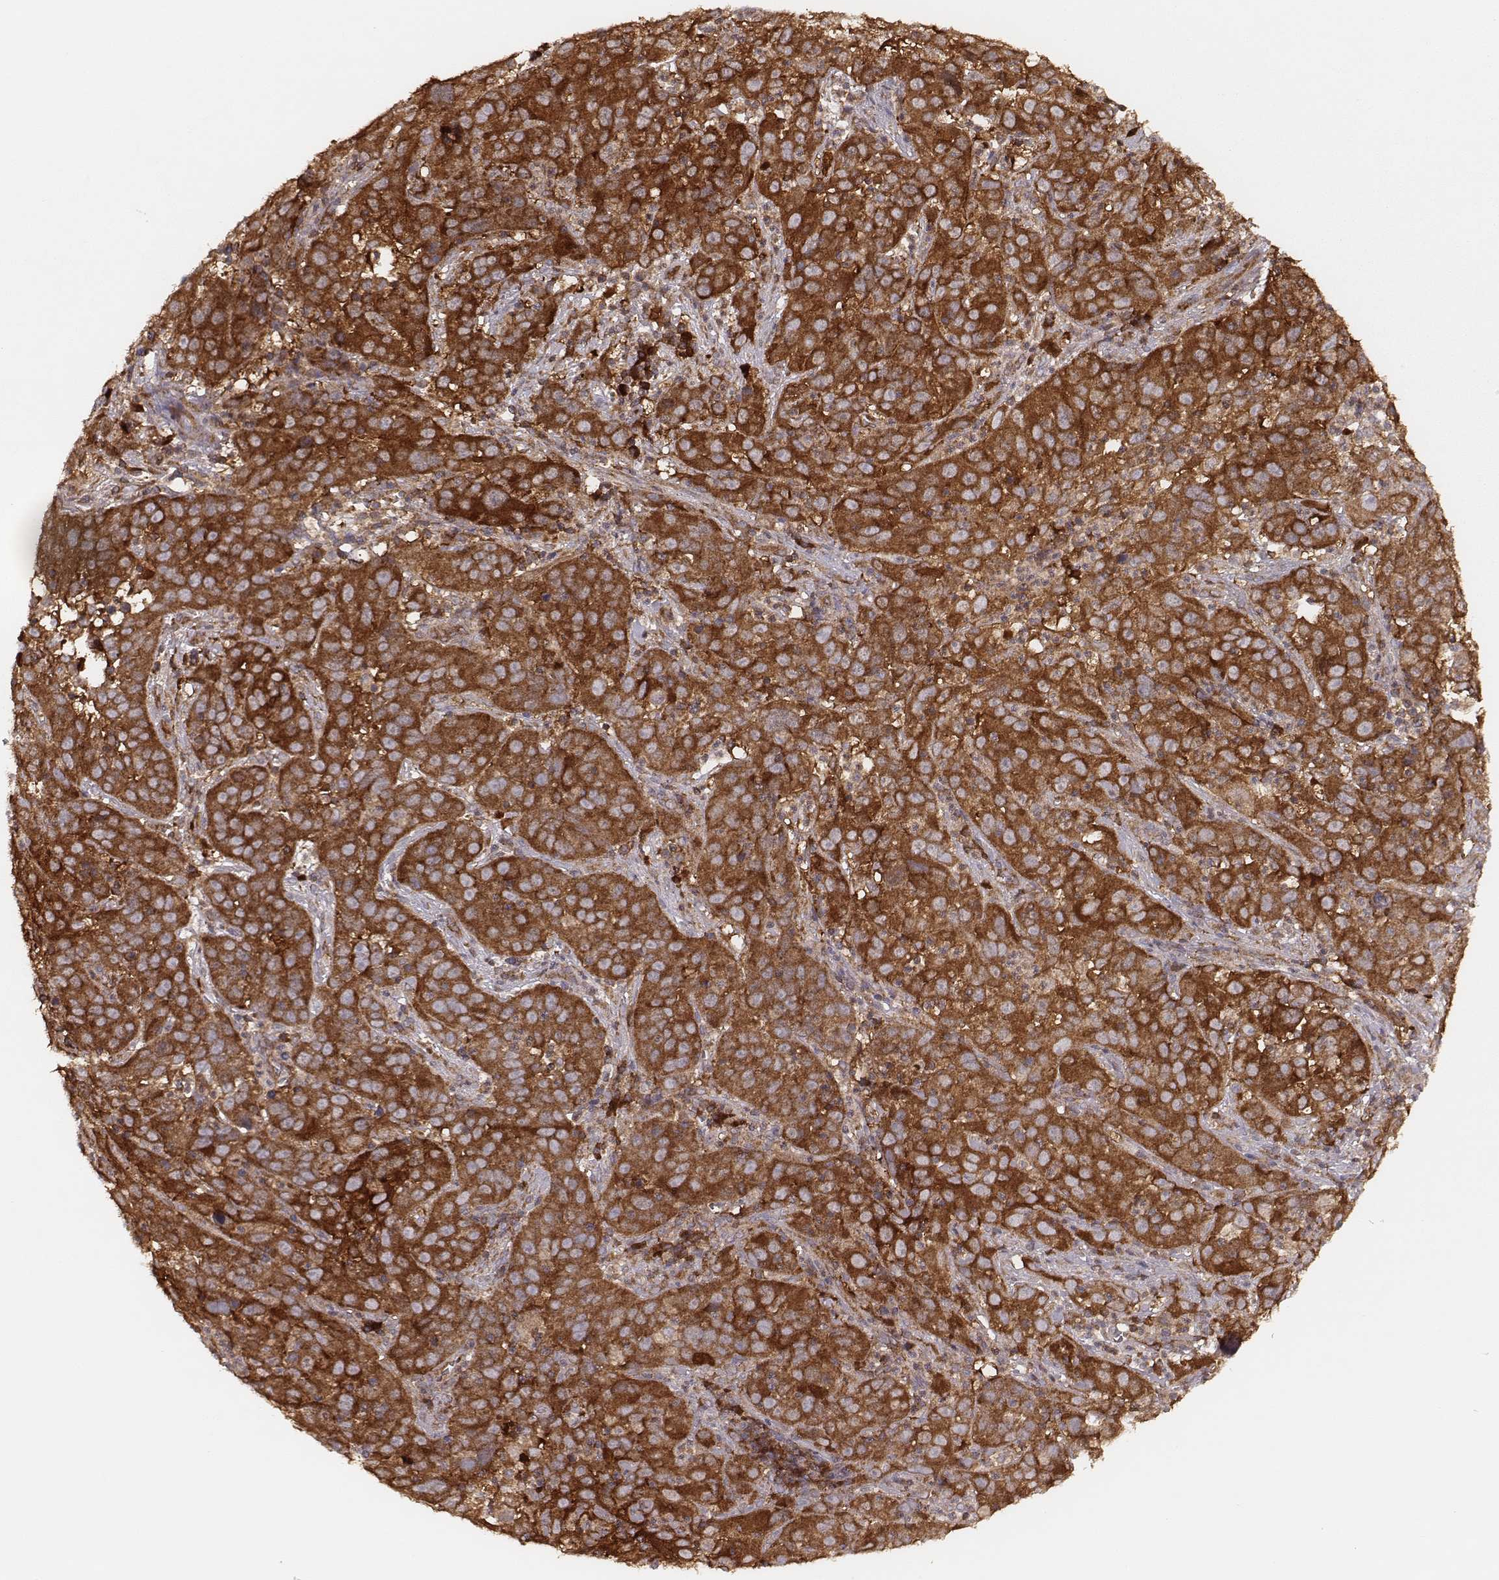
{"staining": {"intensity": "strong", "quantity": ">75%", "location": "cytoplasmic/membranous"}, "tissue": "cervical cancer", "cell_type": "Tumor cells", "image_type": "cancer", "snomed": [{"axis": "morphology", "description": "Squamous cell carcinoma, NOS"}, {"axis": "topography", "description": "Cervix"}], "caption": "A micrograph of cervical cancer stained for a protein displays strong cytoplasmic/membranous brown staining in tumor cells.", "gene": "CARS1", "patient": {"sex": "female", "age": 32}}